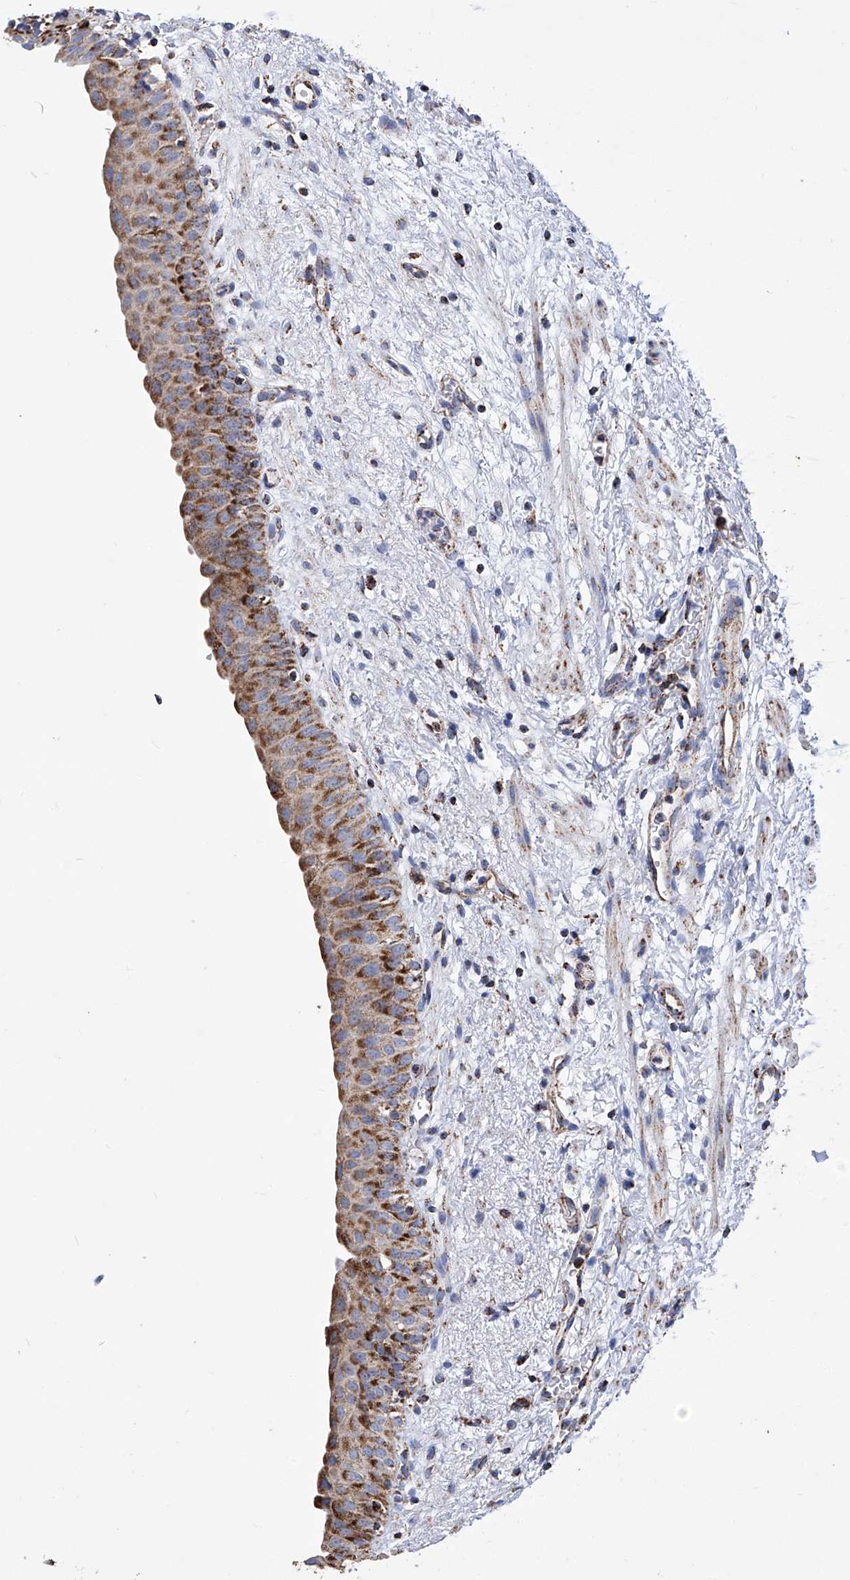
{"staining": {"intensity": "strong", "quantity": ">75%", "location": "cytoplasmic/membranous"}, "tissue": "urinary bladder", "cell_type": "Urothelial cells", "image_type": "normal", "snomed": [{"axis": "morphology", "description": "Normal tissue, NOS"}, {"axis": "topography", "description": "Urinary bladder"}], "caption": "Immunohistochemical staining of benign urinary bladder exhibits strong cytoplasmic/membranous protein positivity in about >75% of urothelial cells. The protein is shown in brown color, while the nuclei are stained blue.", "gene": "ATP5PF", "patient": {"sex": "male", "age": 51}}